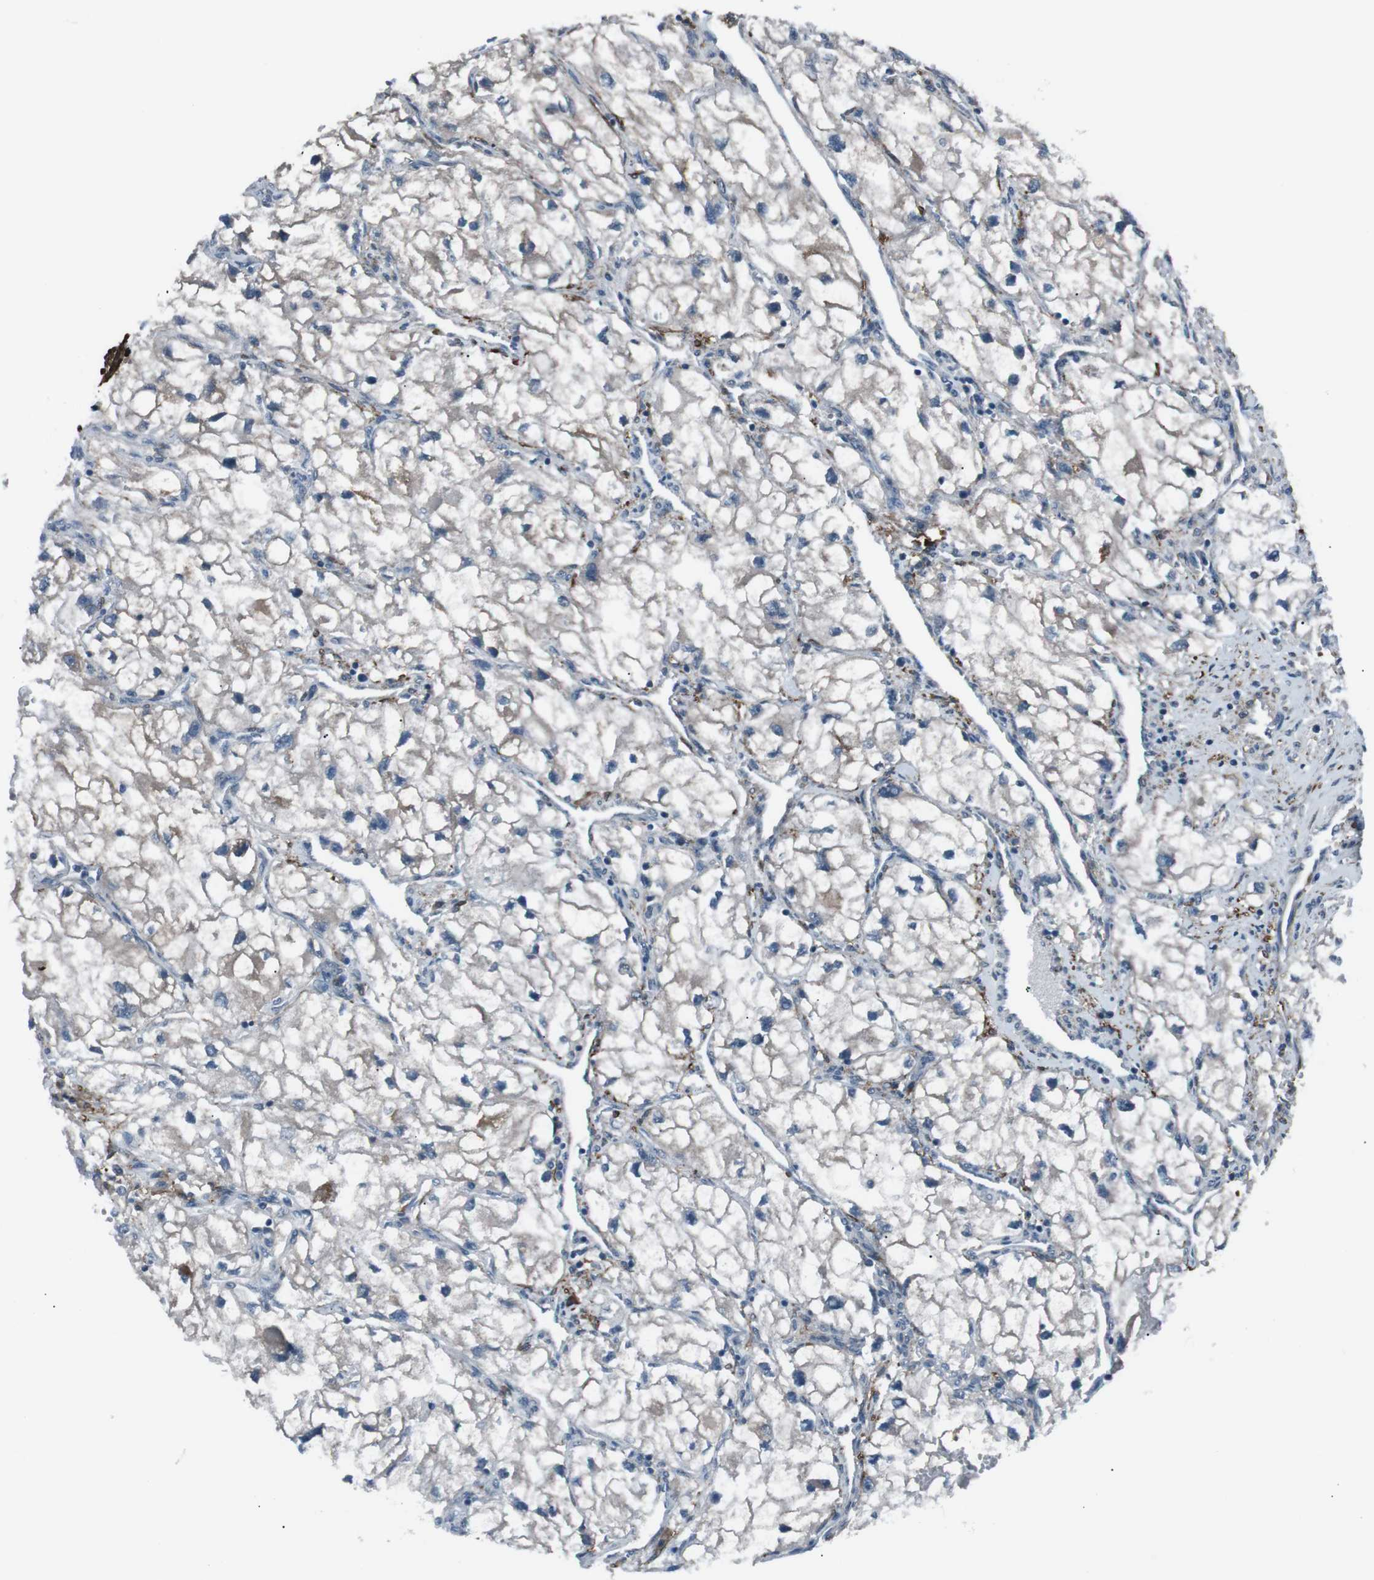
{"staining": {"intensity": "negative", "quantity": "none", "location": "none"}, "tissue": "renal cancer", "cell_type": "Tumor cells", "image_type": "cancer", "snomed": [{"axis": "morphology", "description": "Adenocarcinoma, NOS"}, {"axis": "topography", "description": "Kidney"}], "caption": "An IHC photomicrograph of renal cancer is shown. There is no staining in tumor cells of renal cancer.", "gene": "PDLIM5", "patient": {"sex": "female", "age": 70}}